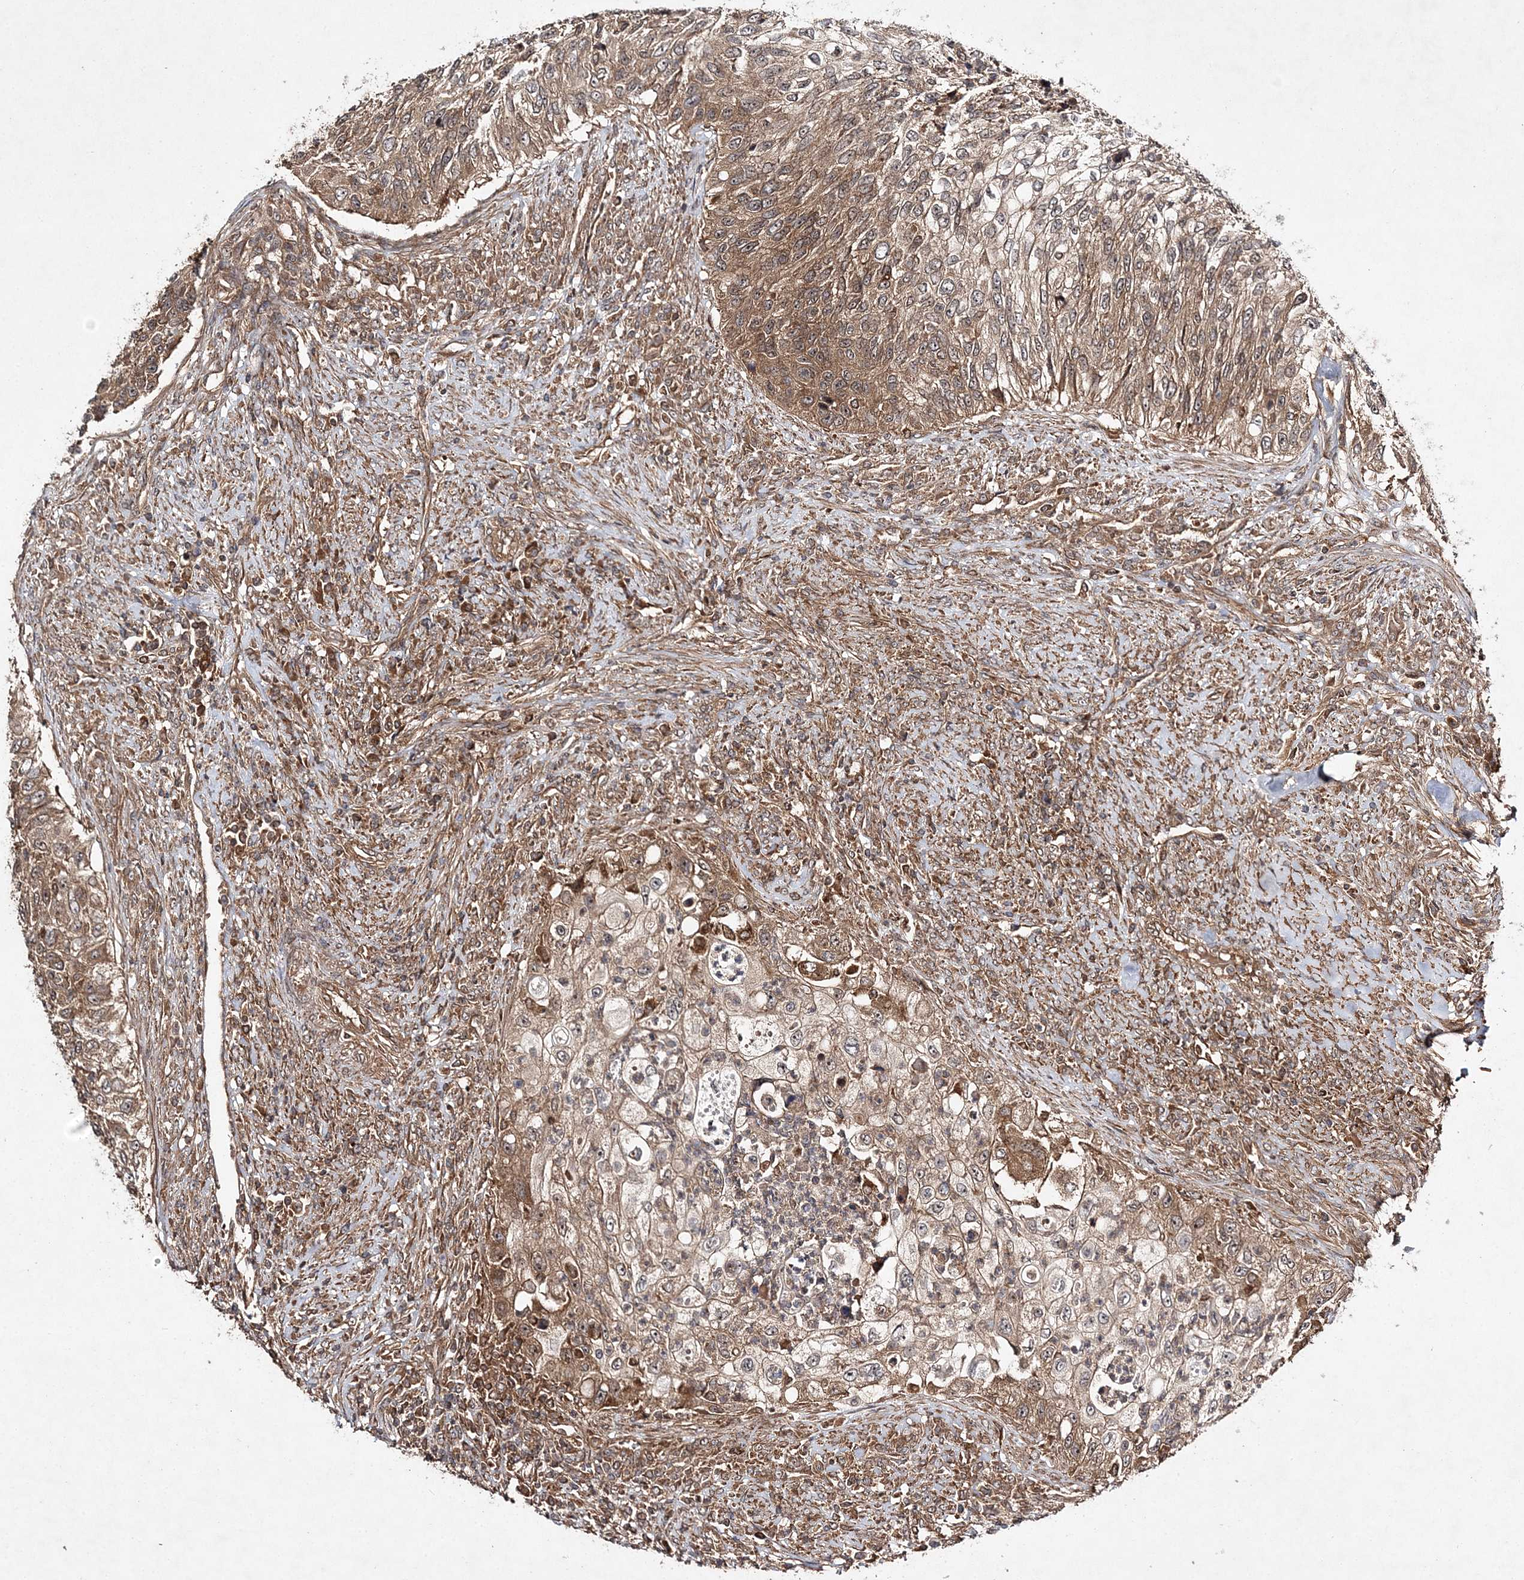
{"staining": {"intensity": "moderate", "quantity": ">75%", "location": "cytoplasmic/membranous"}, "tissue": "urothelial cancer", "cell_type": "Tumor cells", "image_type": "cancer", "snomed": [{"axis": "morphology", "description": "Urothelial carcinoma, High grade"}, {"axis": "topography", "description": "Urinary bladder"}], "caption": "IHC micrograph of high-grade urothelial carcinoma stained for a protein (brown), which demonstrates medium levels of moderate cytoplasmic/membranous expression in about >75% of tumor cells.", "gene": "TMEM9B", "patient": {"sex": "female", "age": 60}}